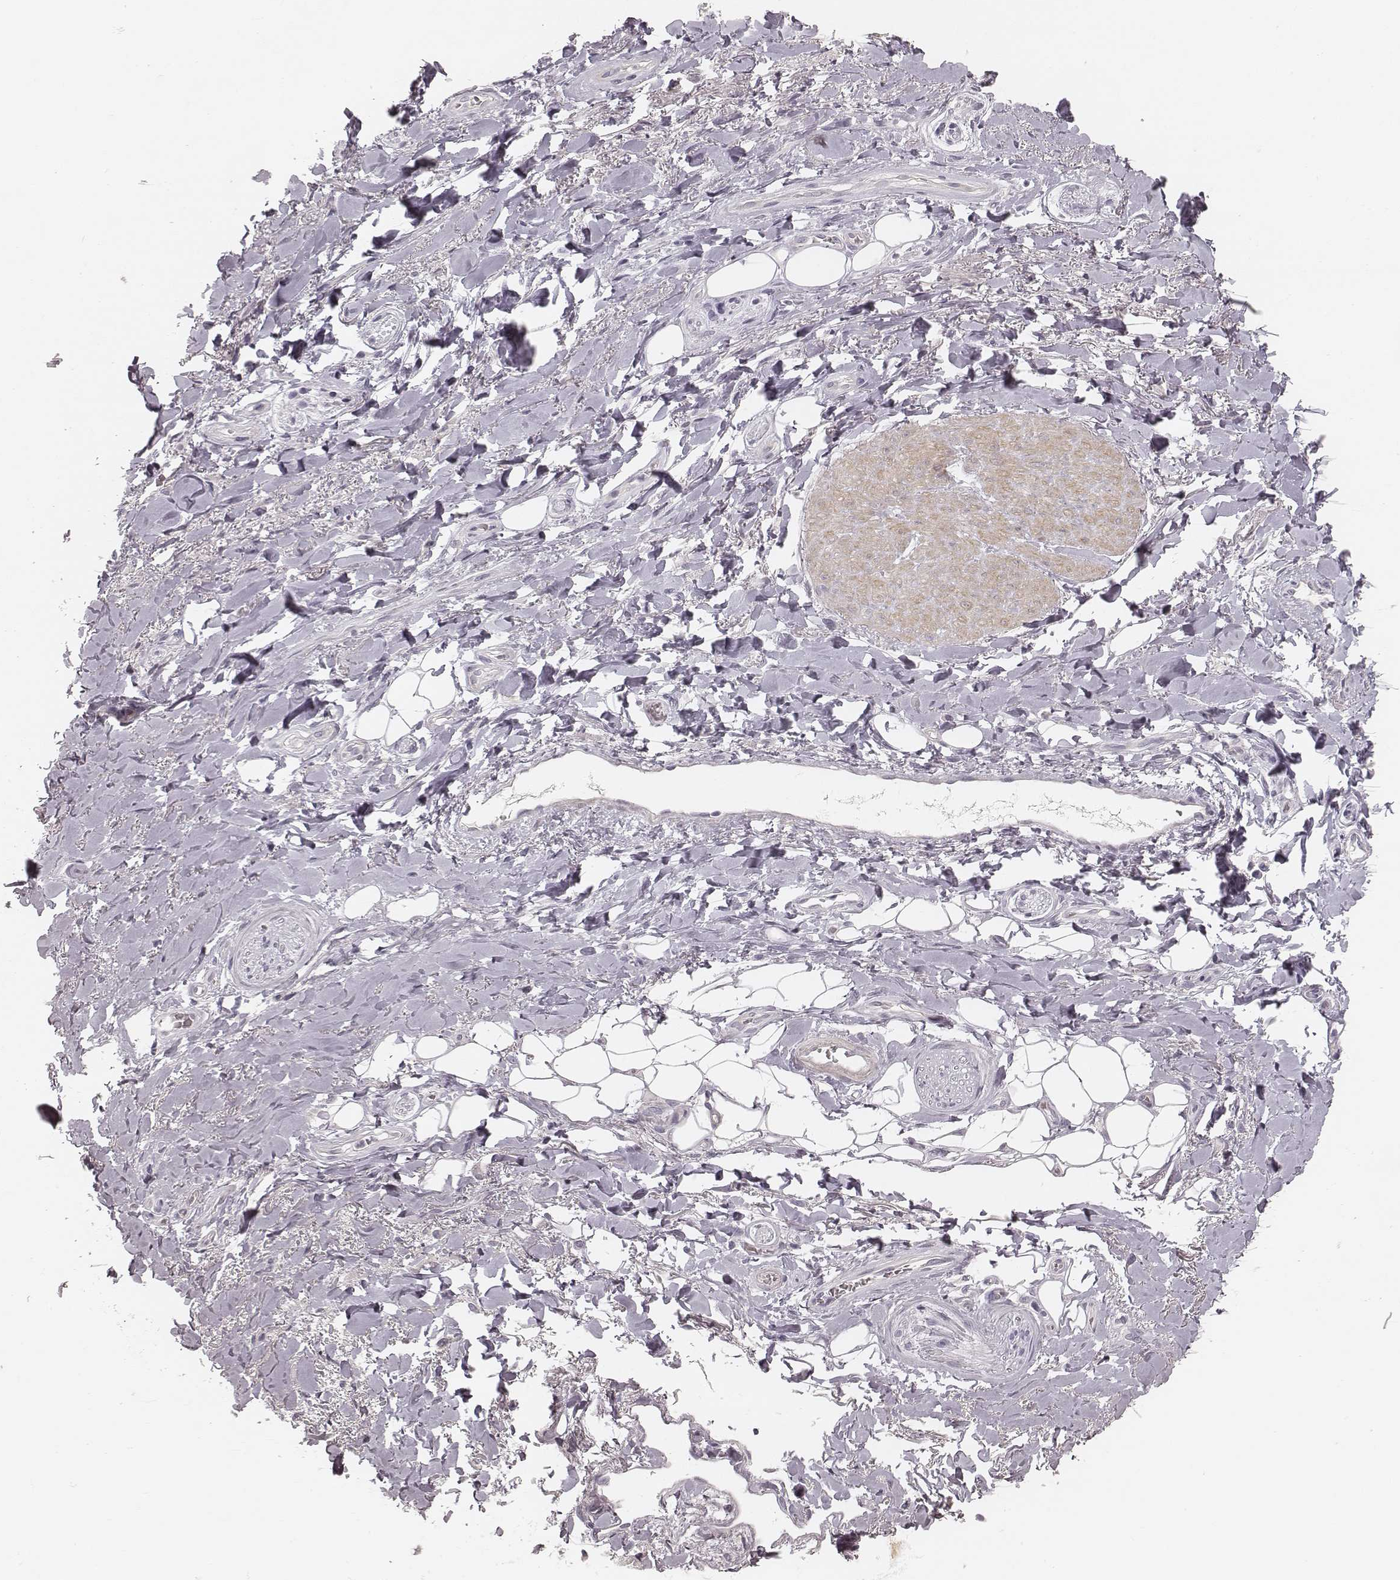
{"staining": {"intensity": "negative", "quantity": "none", "location": "none"}, "tissue": "adipose tissue", "cell_type": "Adipocytes", "image_type": "normal", "snomed": [{"axis": "morphology", "description": "Normal tissue, NOS"}, {"axis": "topography", "description": "Anal"}, {"axis": "topography", "description": "Peripheral nerve tissue"}], "caption": "DAB (3,3'-diaminobenzidine) immunohistochemical staining of benign human adipose tissue shows no significant staining in adipocytes.", "gene": "SPATA24", "patient": {"sex": "male", "age": 53}}